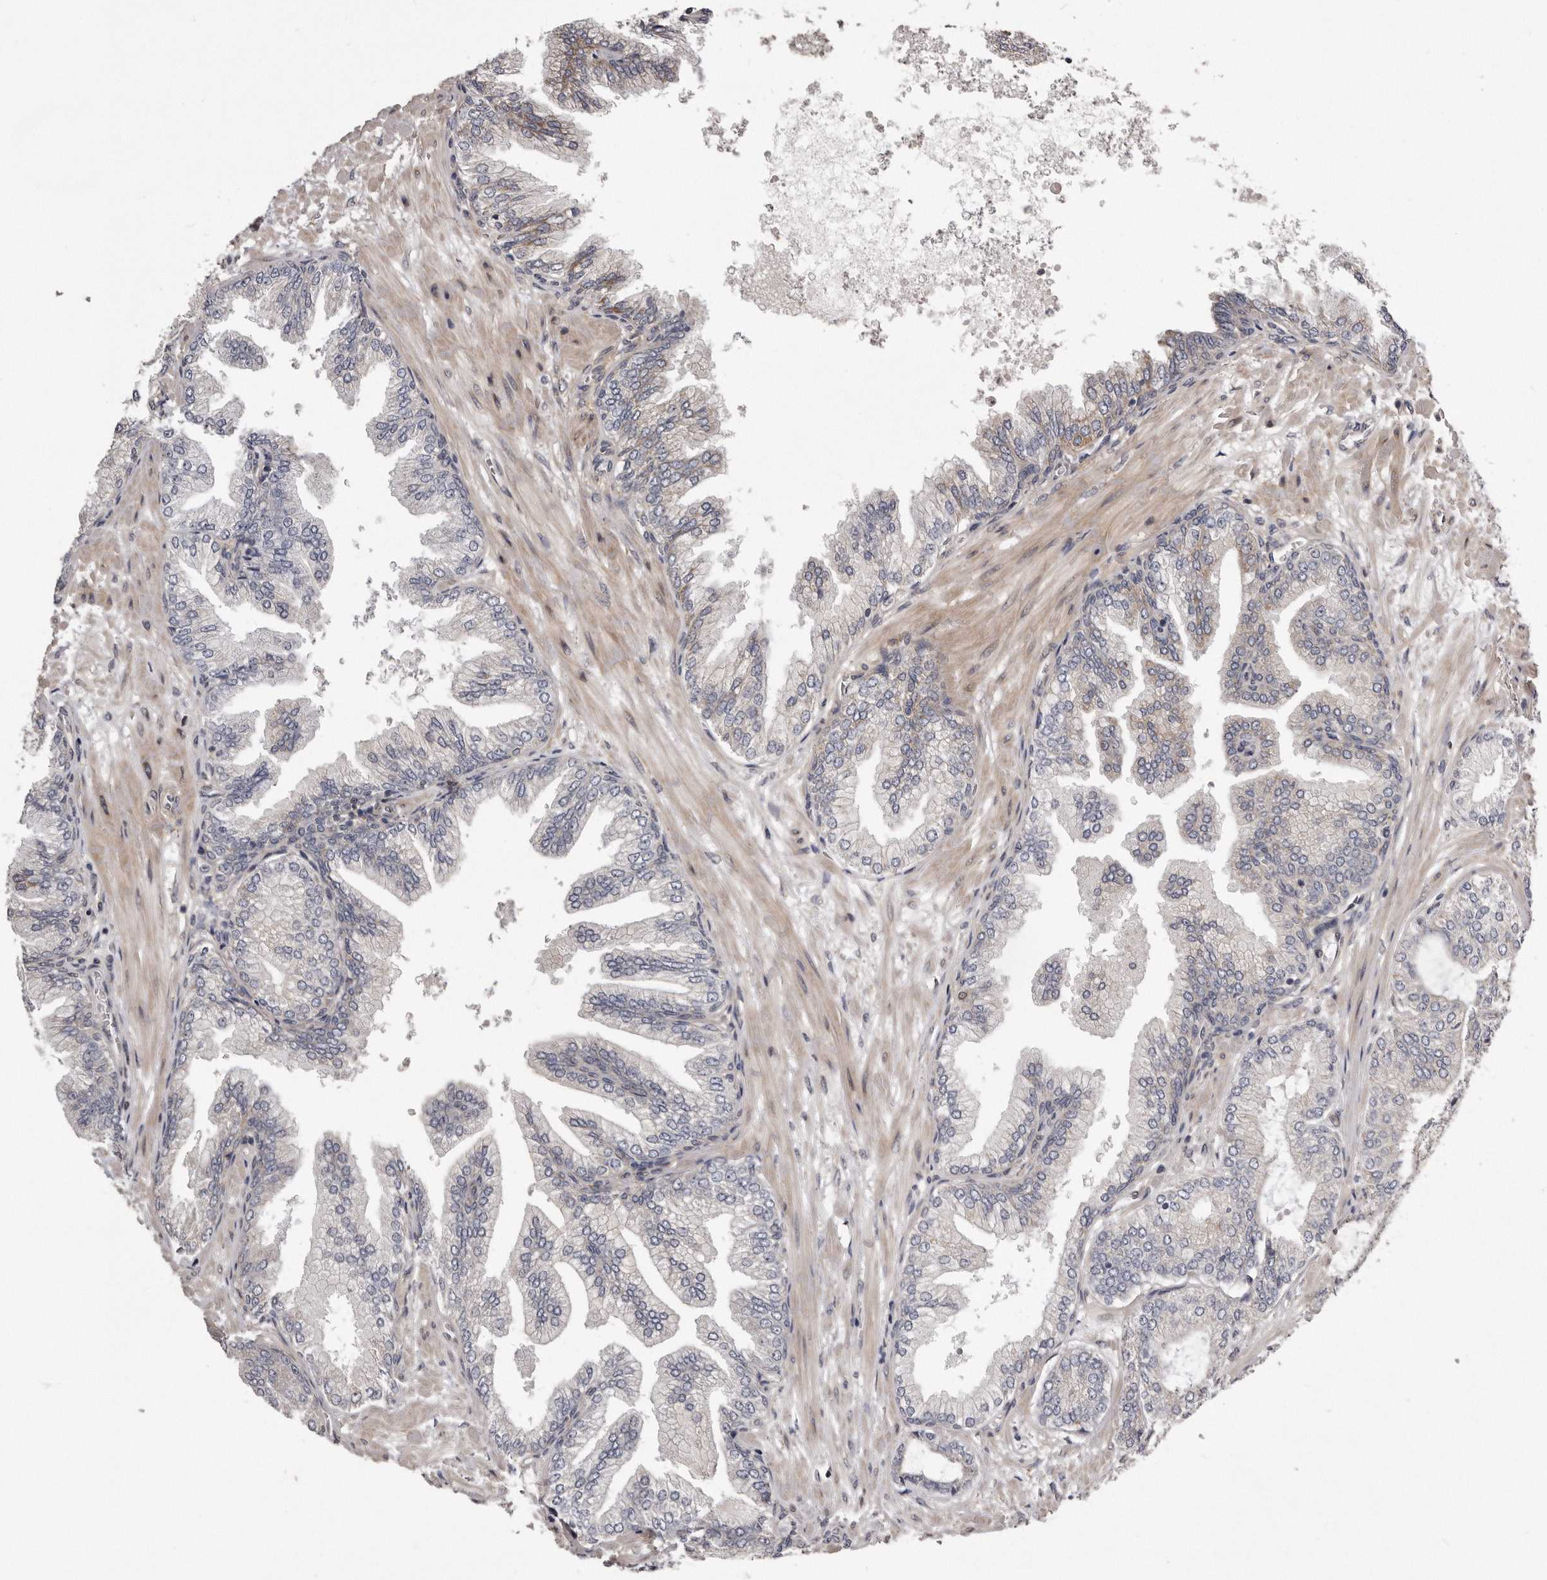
{"staining": {"intensity": "negative", "quantity": "none", "location": "none"}, "tissue": "prostate cancer", "cell_type": "Tumor cells", "image_type": "cancer", "snomed": [{"axis": "morphology", "description": "Adenocarcinoma, Low grade"}, {"axis": "topography", "description": "Prostate"}], "caption": "Photomicrograph shows no significant protein expression in tumor cells of low-grade adenocarcinoma (prostate).", "gene": "ARMCX1", "patient": {"sex": "male", "age": 63}}